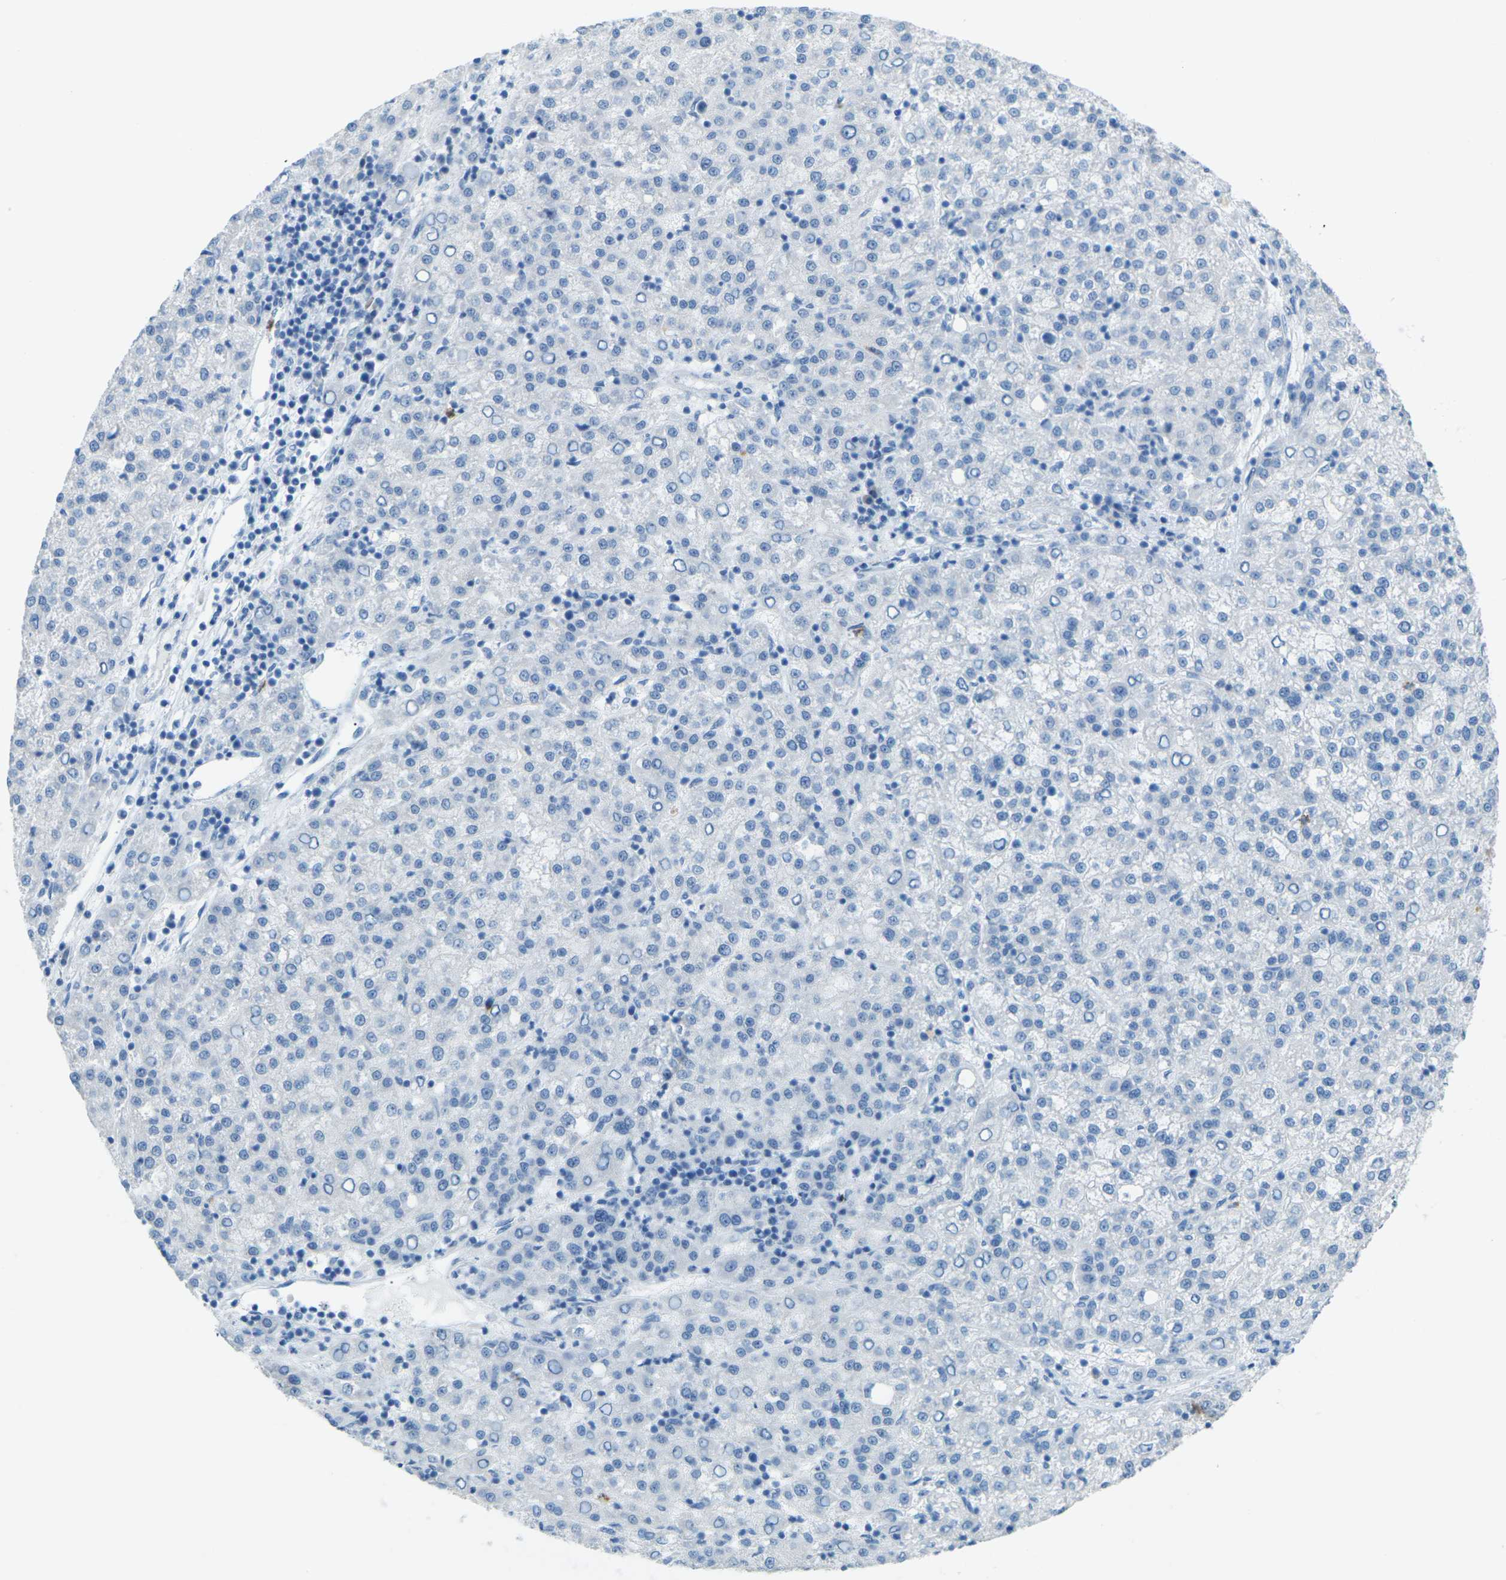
{"staining": {"intensity": "negative", "quantity": "none", "location": "none"}, "tissue": "liver cancer", "cell_type": "Tumor cells", "image_type": "cancer", "snomed": [{"axis": "morphology", "description": "Carcinoma, Hepatocellular, NOS"}, {"axis": "topography", "description": "Liver"}], "caption": "The immunohistochemistry (IHC) photomicrograph has no significant expression in tumor cells of liver cancer tissue.", "gene": "CDH16", "patient": {"sex": "female", "age": 58}}